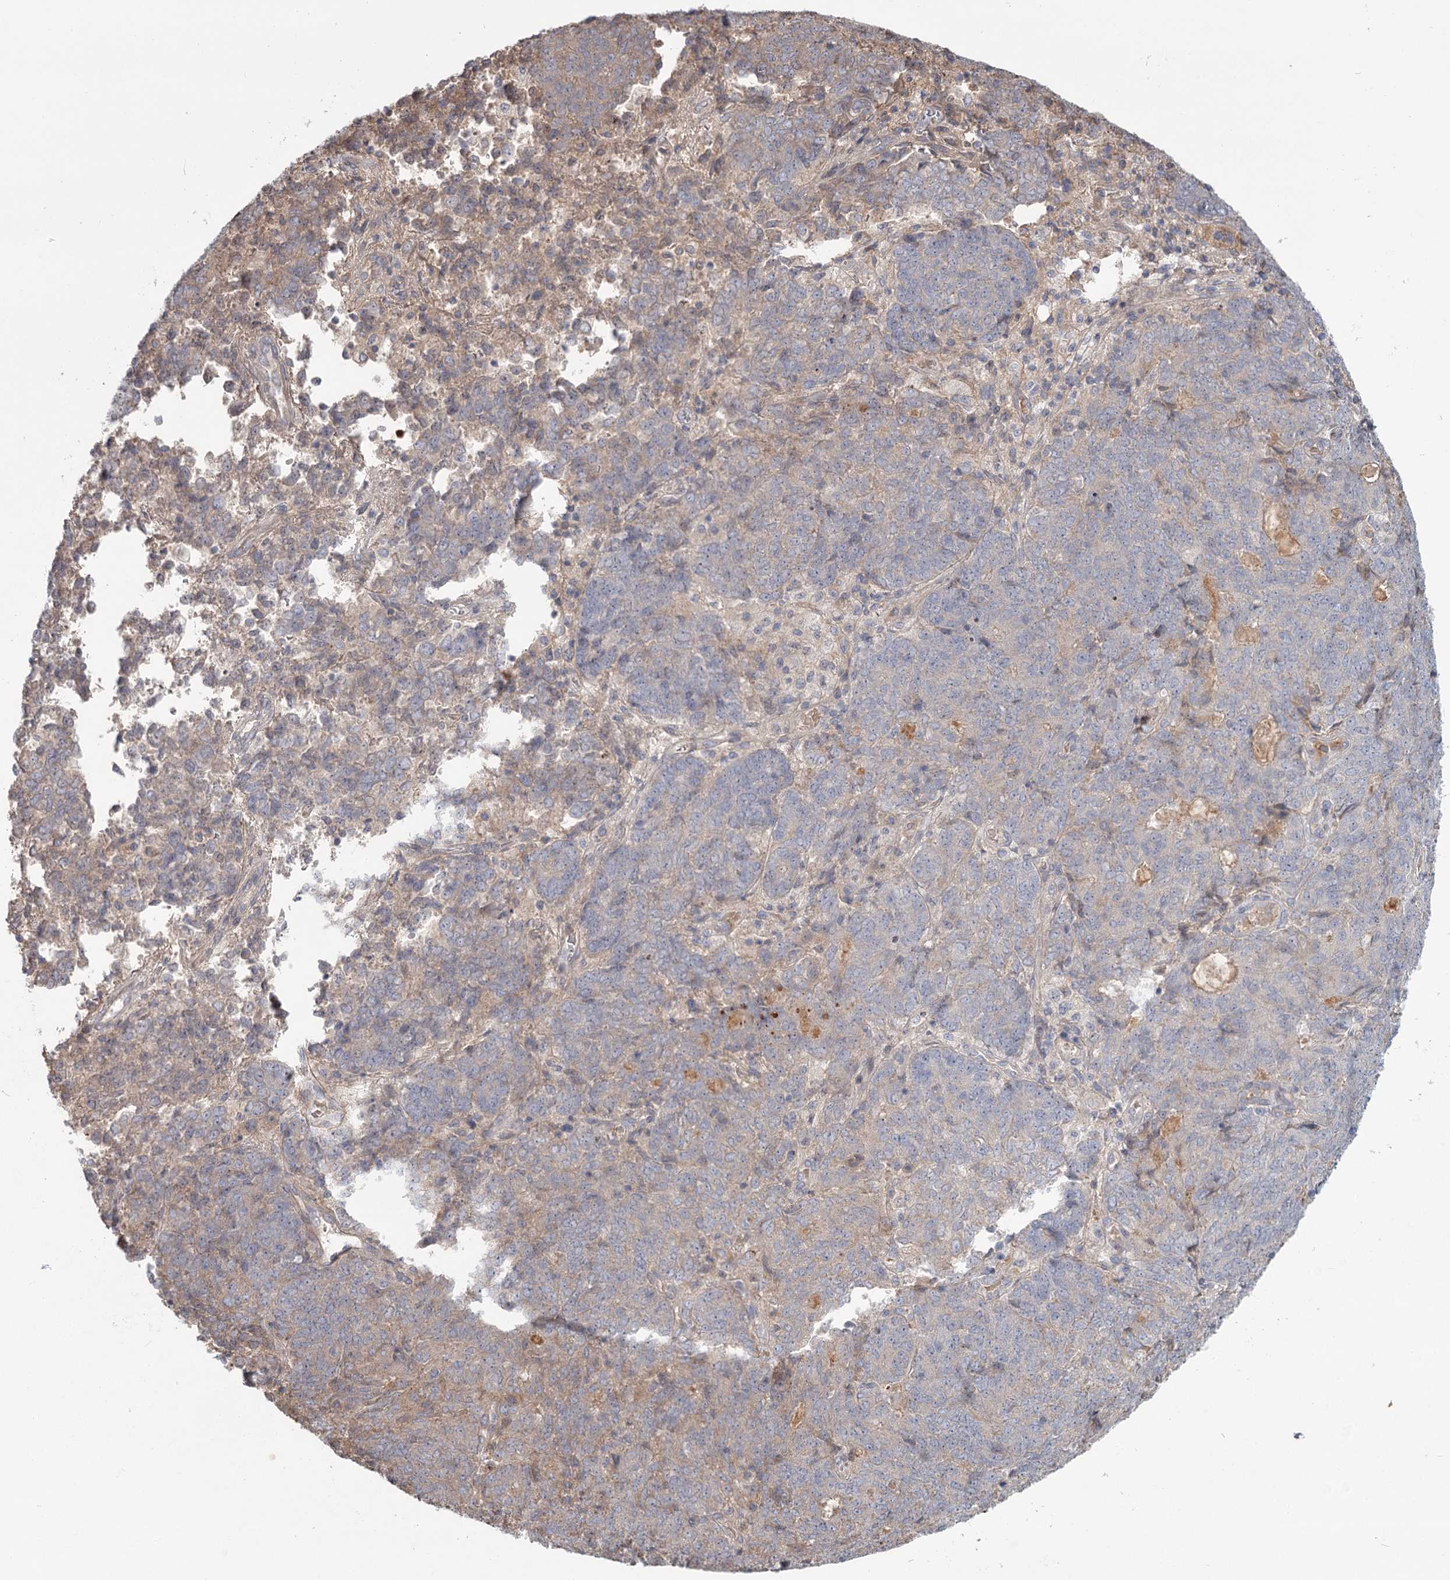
{"staining": {"intensity": "weak", "quantity": "25%-75%", "location": "cytoplasmic/membranous"}, "tissue": "endometrial cancer", "cell_type": "Tumor cells", "image_type": "cancer", "snomed": [{"axis": "morphology", "description": "Adenocarcinoma, NOS"}, {"axis": "topography", "description": "Endometrium"}], "caption": "Immunohistochemistry of human endometrial adenocarcinoma exhibits low levels of weak cytoplasmic/membranous staining in approximately 25%-75% of tumor cells. (Brightfield microscopy of DAB IHC at high magnification).", "gene": "DHRS9", "patient": {"sex": "female", "age": 80}}